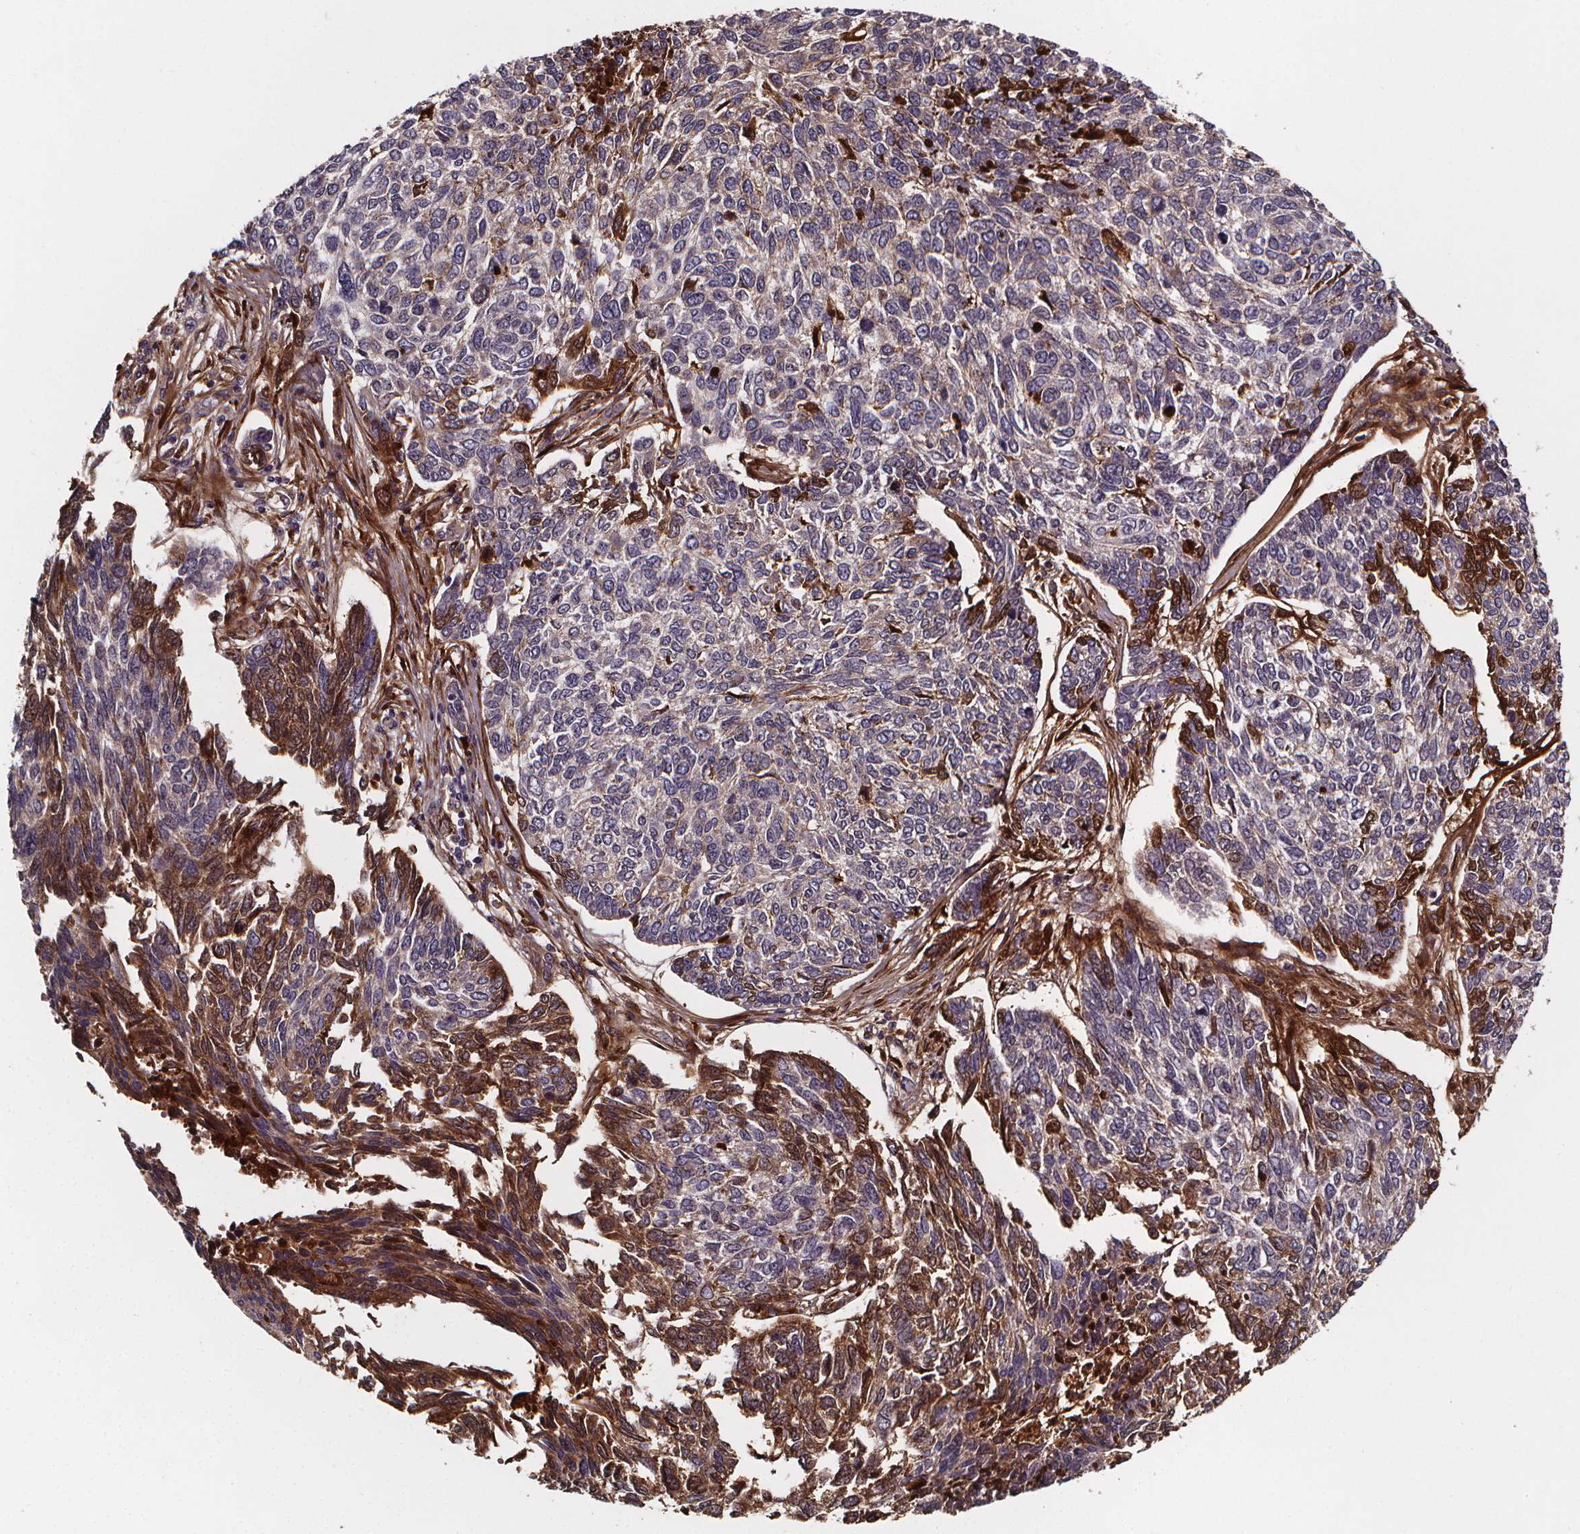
{"staining": {"intensity": "weak", "quantity": "<25%", "location": "cytoplasmic/membranous"}, "tissue": "skin cancer", "cell_type": "Tumor cells", "image_type": "cancer", "snomed": [{"axis": "morphology", "description": "Basal cell carcinoma"}, {"axis": "topography", "description": "Skin"}], "caption": "This is an immunohistochemistry (IHC) photomicrograph of basal cell carcinoma (skin). There is no expression in tumor cells.", "gene": "AEBP1", "patient": {"sex": "female", "age": 65}}